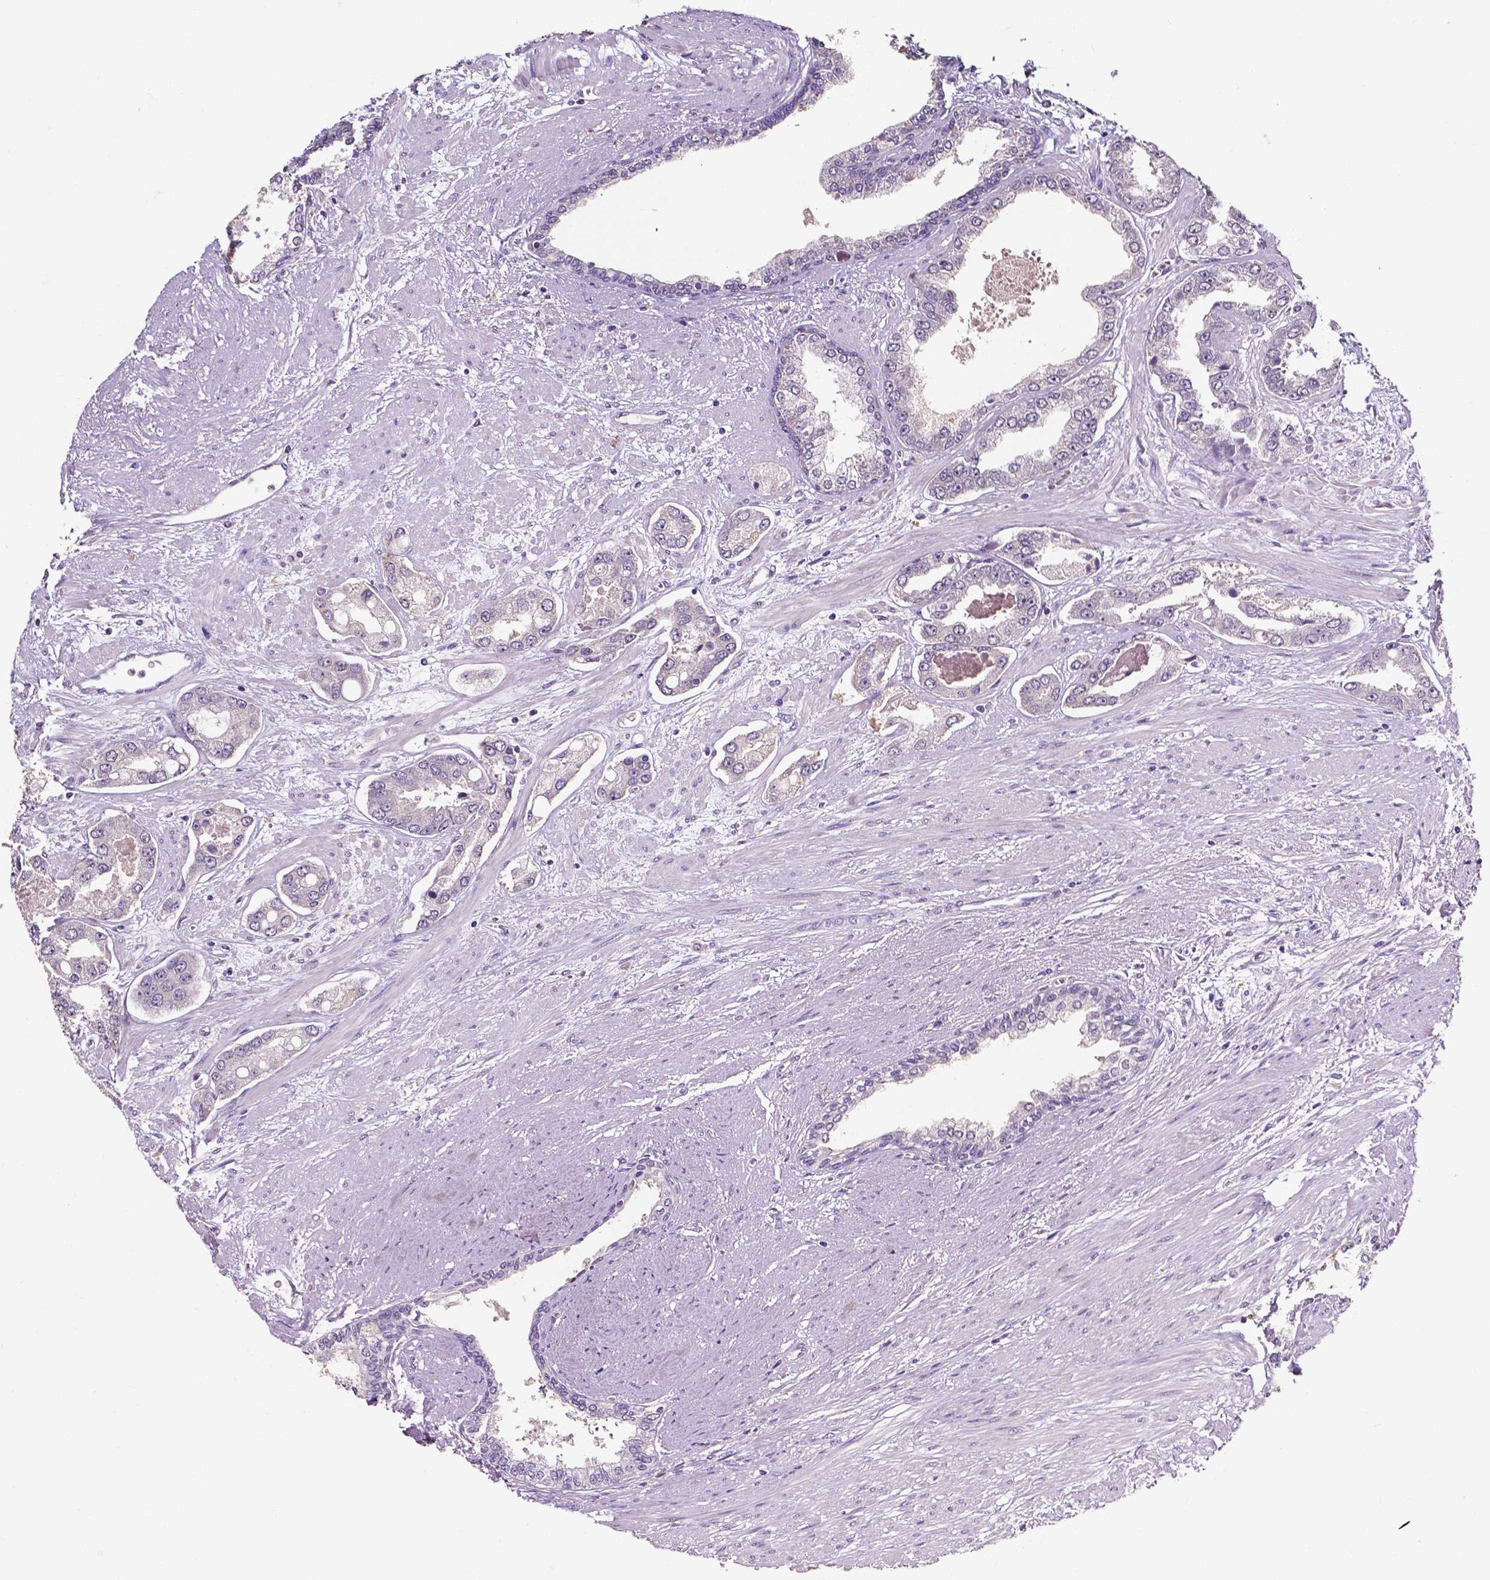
{"staining": {"intensity": "negative", "quantity": "none", "location": "none"}, "tissue": "prostate cancer", "cell_type": "Tumor cells", "image_type": "cancer", "snomed": [{"axis": "morphology", "description": "Adenocarcinoma, Low grade"}, {"axis": "topography", "description": "Prostate"}], "caption": "This is an IHC histopathology image of adenocarcinoma (low-grade) (prostate). There is no positivity in tumor cells.", "gene": "PSAT1", "patient": {"sex": "male", "age": 60}}